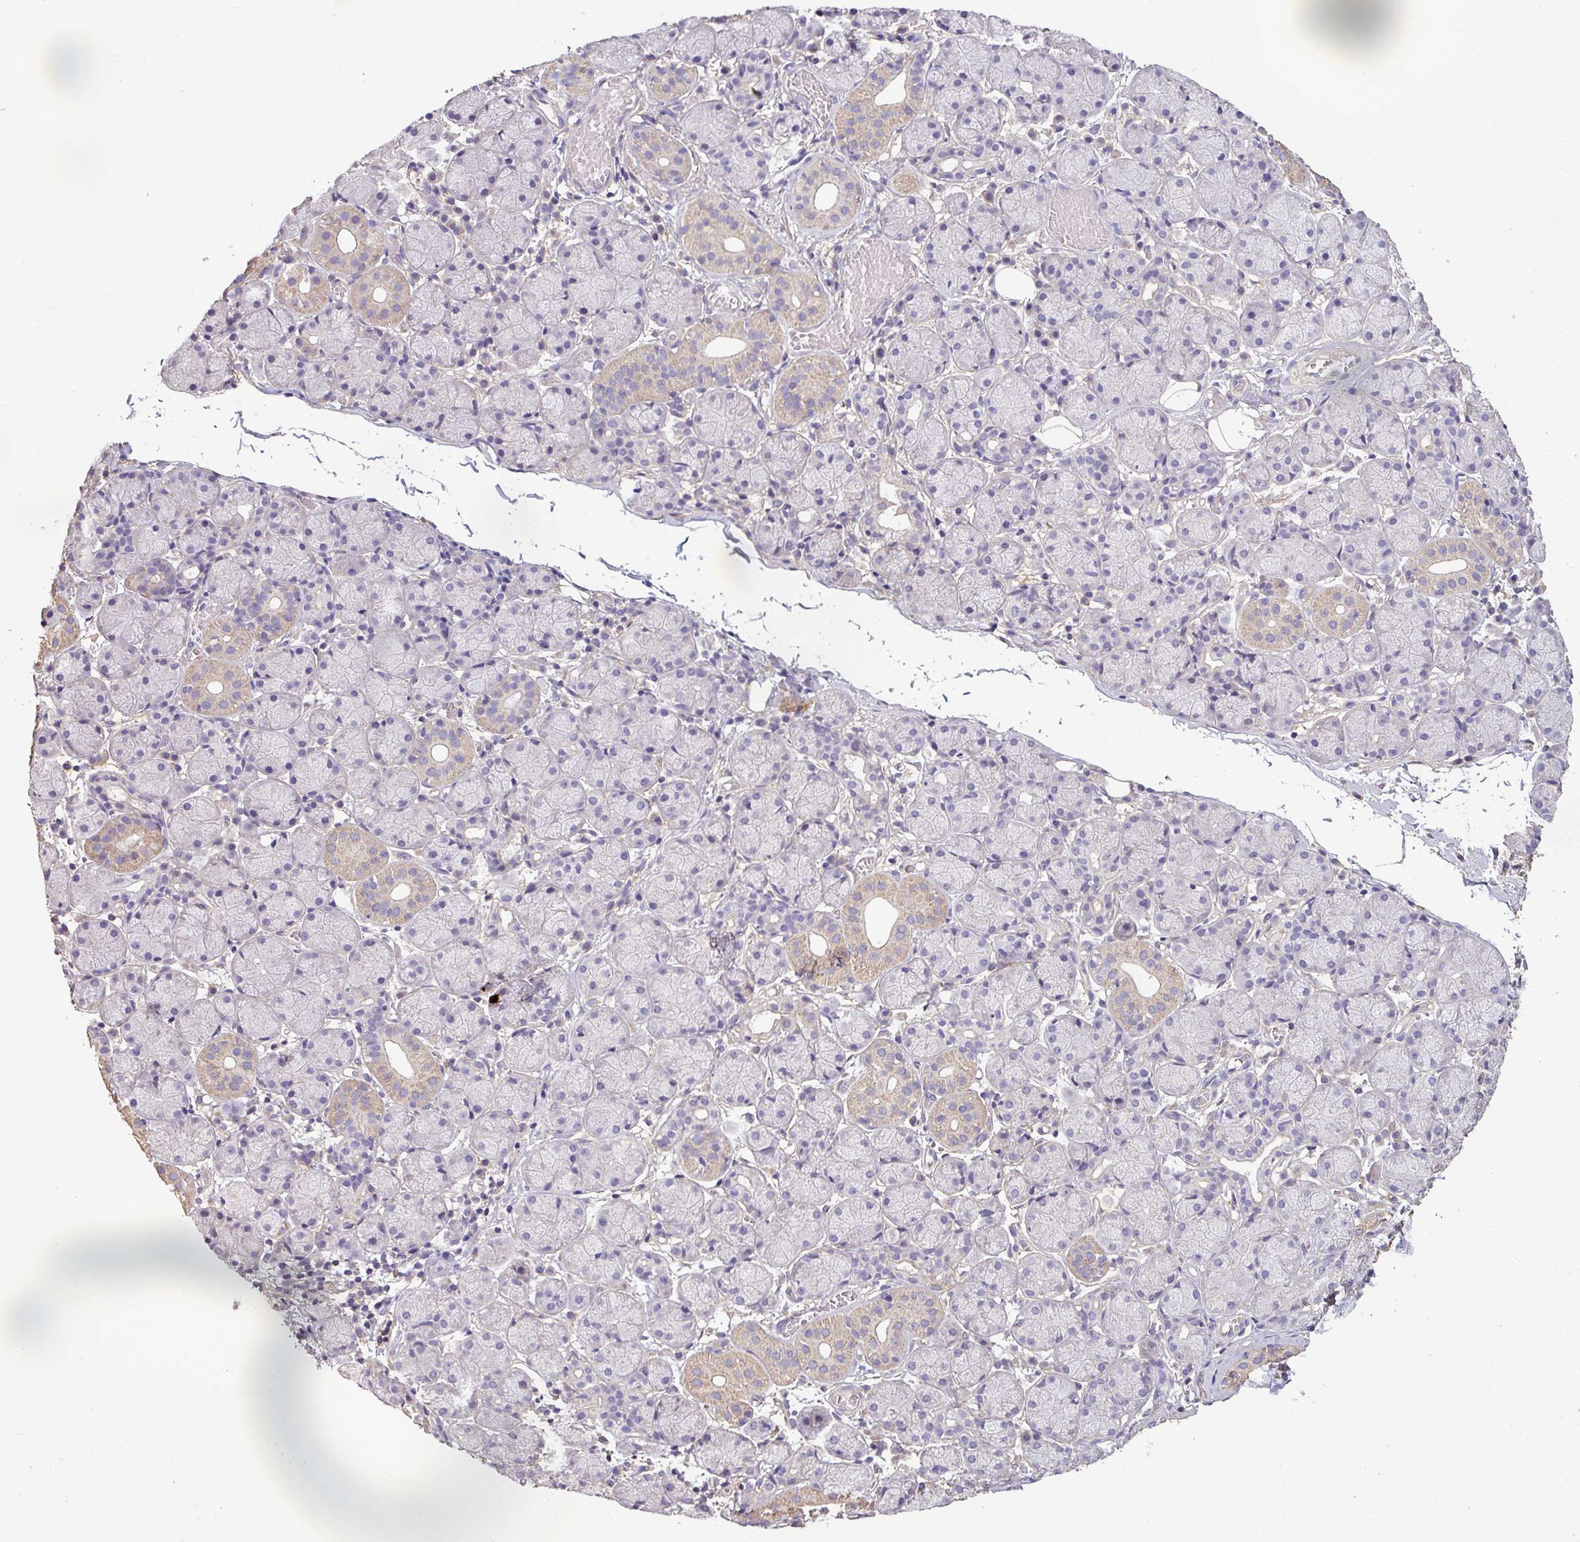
{"staining": {"intensity": "weak", "quantity": "<25%", "location": "cytoplasmic/membranous"}, "tissue": "salivary gland", "cell_type": "Glandular cells", "image_type": "normal", "snomed": [{"axis": "morphology", "description": "Normal tissue, NOS"}, {"axis": "topography", "description": "Salivary gland"}], "caption": "Histopathology image shows no protein staining in glandular cells of benign salivary gland.", "gene": "ISLR", "patient": {"sex": "female", "age": 24}}